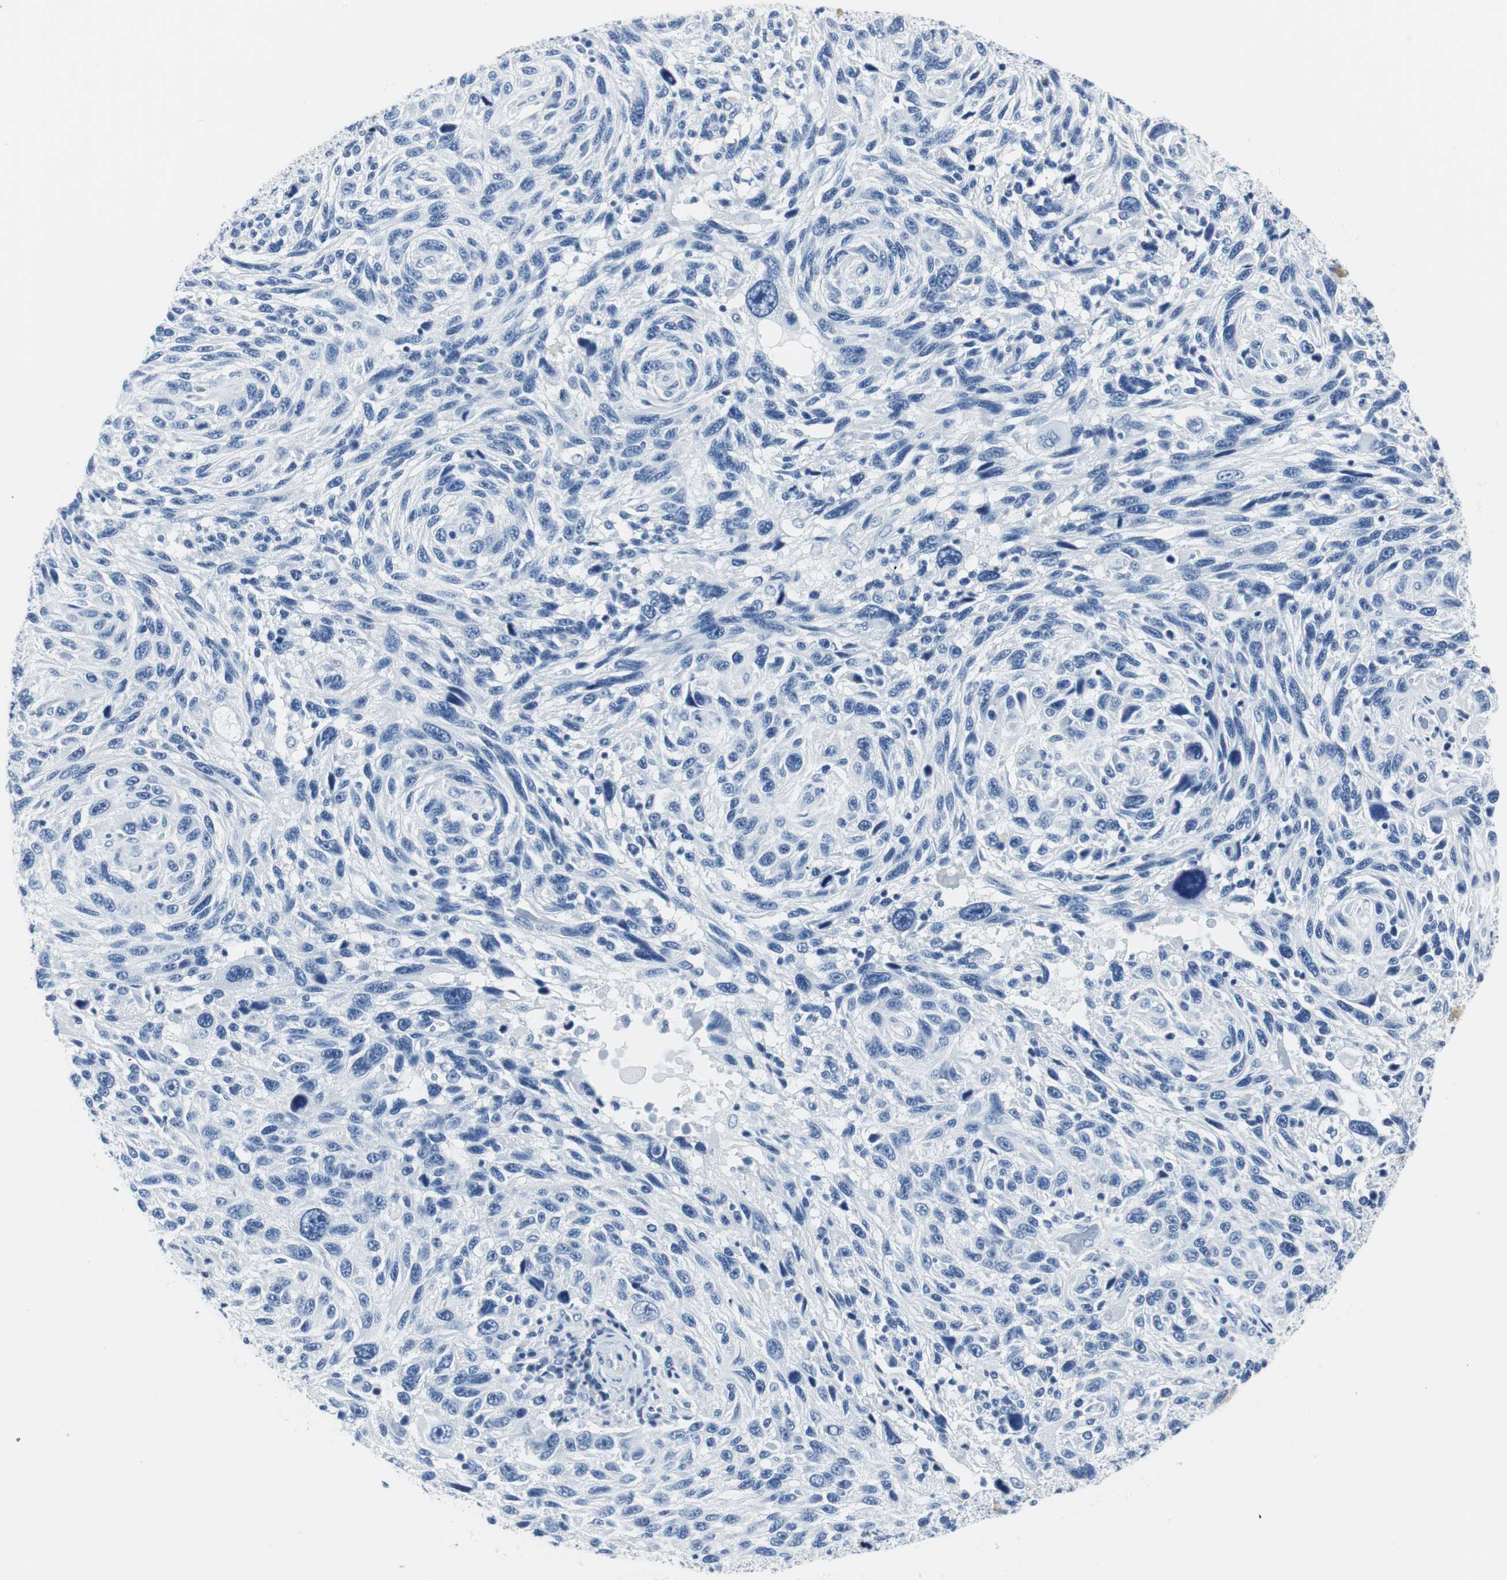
{"staining": {"intensity": "negative", "quantity": "none", "location": "none"}, "tissue": "melanoma", "cell_type": "Tumor cells", "image_type": "cancer", "snomed": [{"axis": "morphology", "description": "Malignant melanoma, NOS"}, {"axis": "topography", "description": "Skin"}], "caption": "Malignant melanoma stained for a protein using IHC demonstrates no positivity tumor cells.", "gene": "GAP43", "patient": {"sex": "male", "age": 53}}